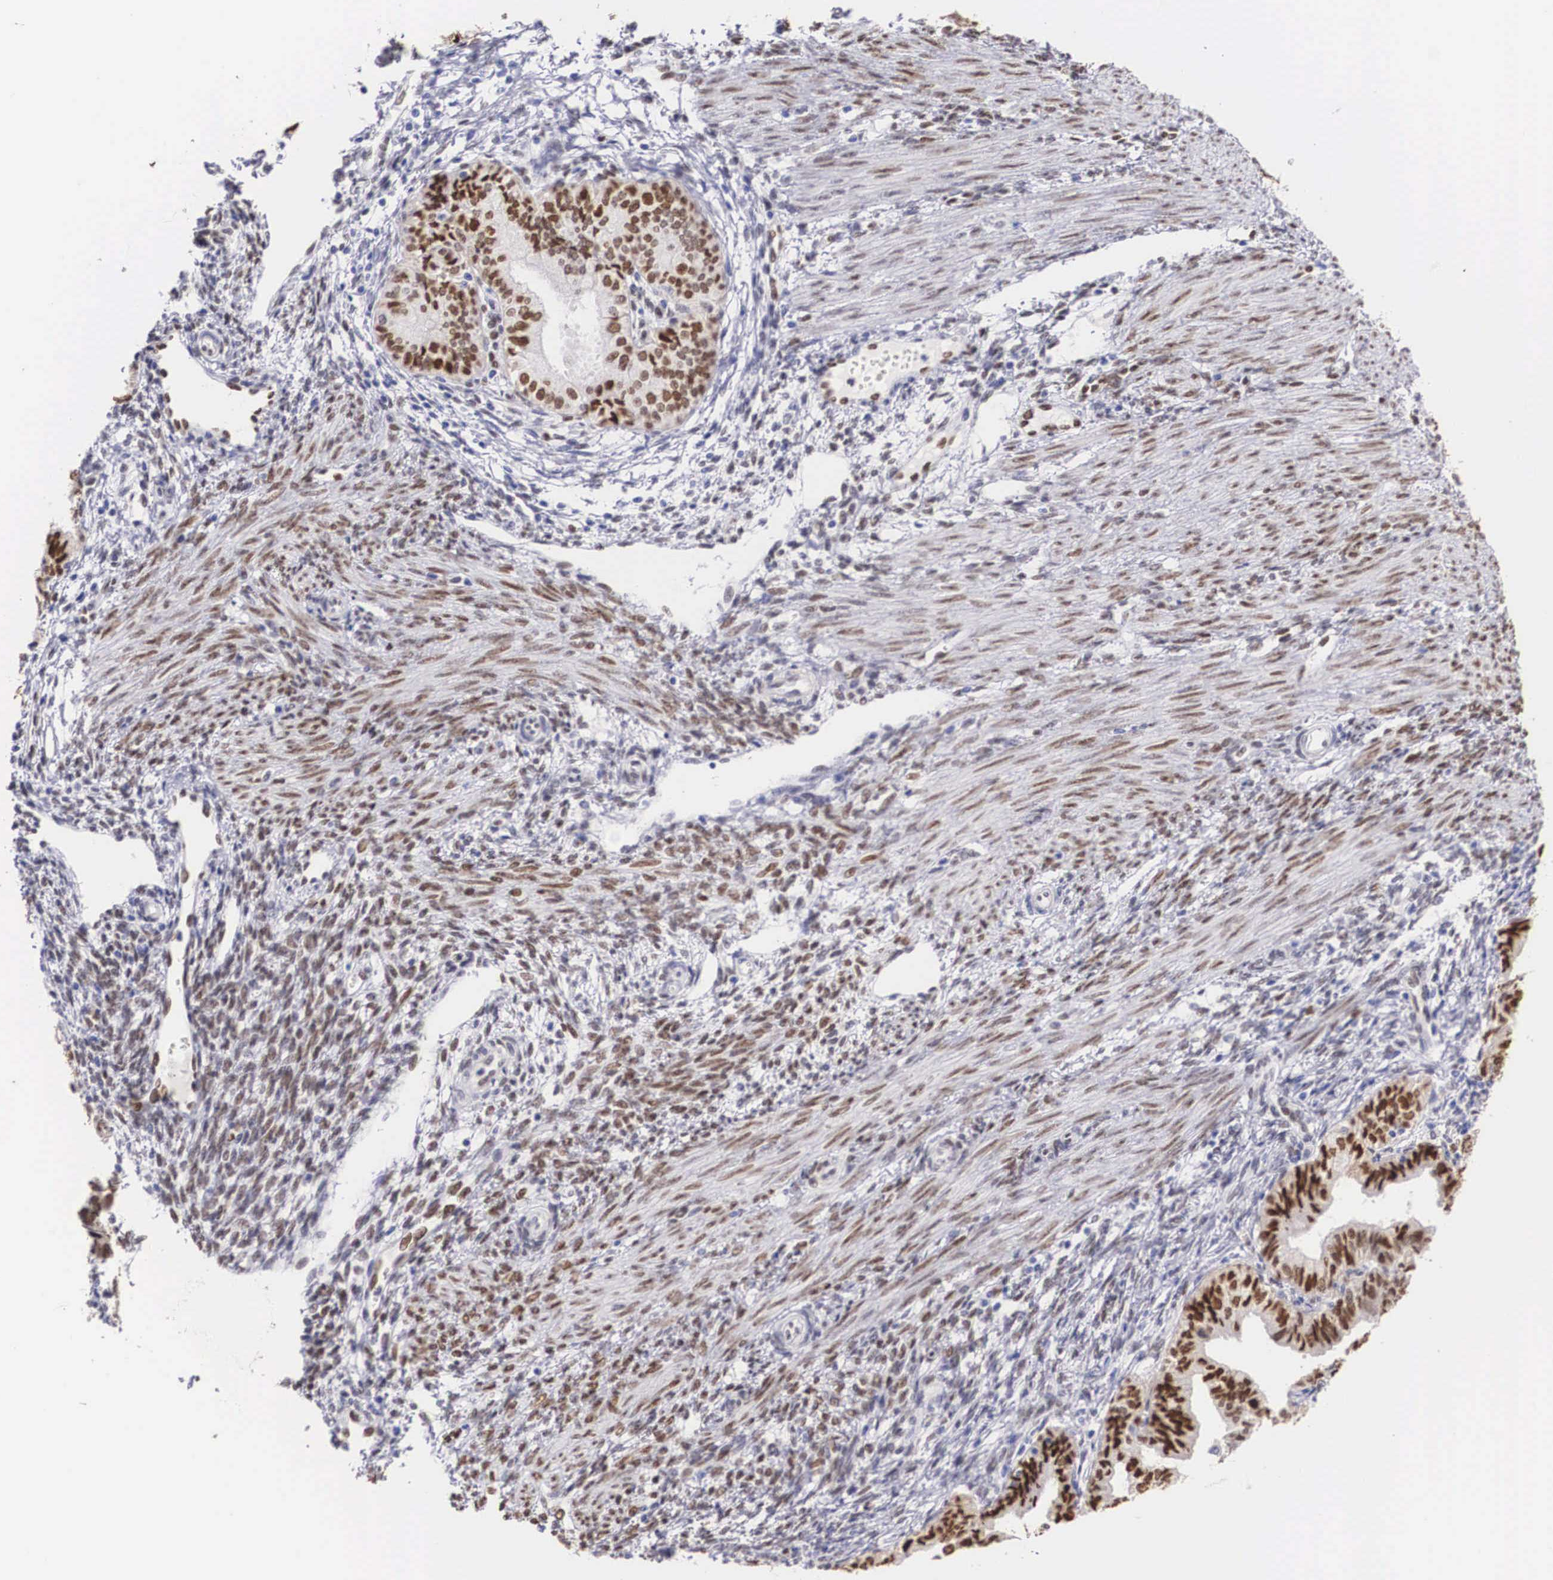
{"staining": {"intensity": "strong", "quantity": ">75%", "location": "nuclear"}, "tissue": "endometrial cancer", "cell_type": "Tumor cells", "image_type": "cancer", "snomed": [{"axis": "morphology", "description": "Adenocarcinoma, NOS"}, {"axis": "topography", "description": "Endometrium"}], "caption": "Immunohistochemistry (IHC) histopathology image of human adenocarcinoma (endometrial) stained for a protein (brown), which displays high levels of strong nuclear expression in approximately >75% of tumor cells.", "gene": "HMGN5", "patient": {"sex": "female", "age": 51}}